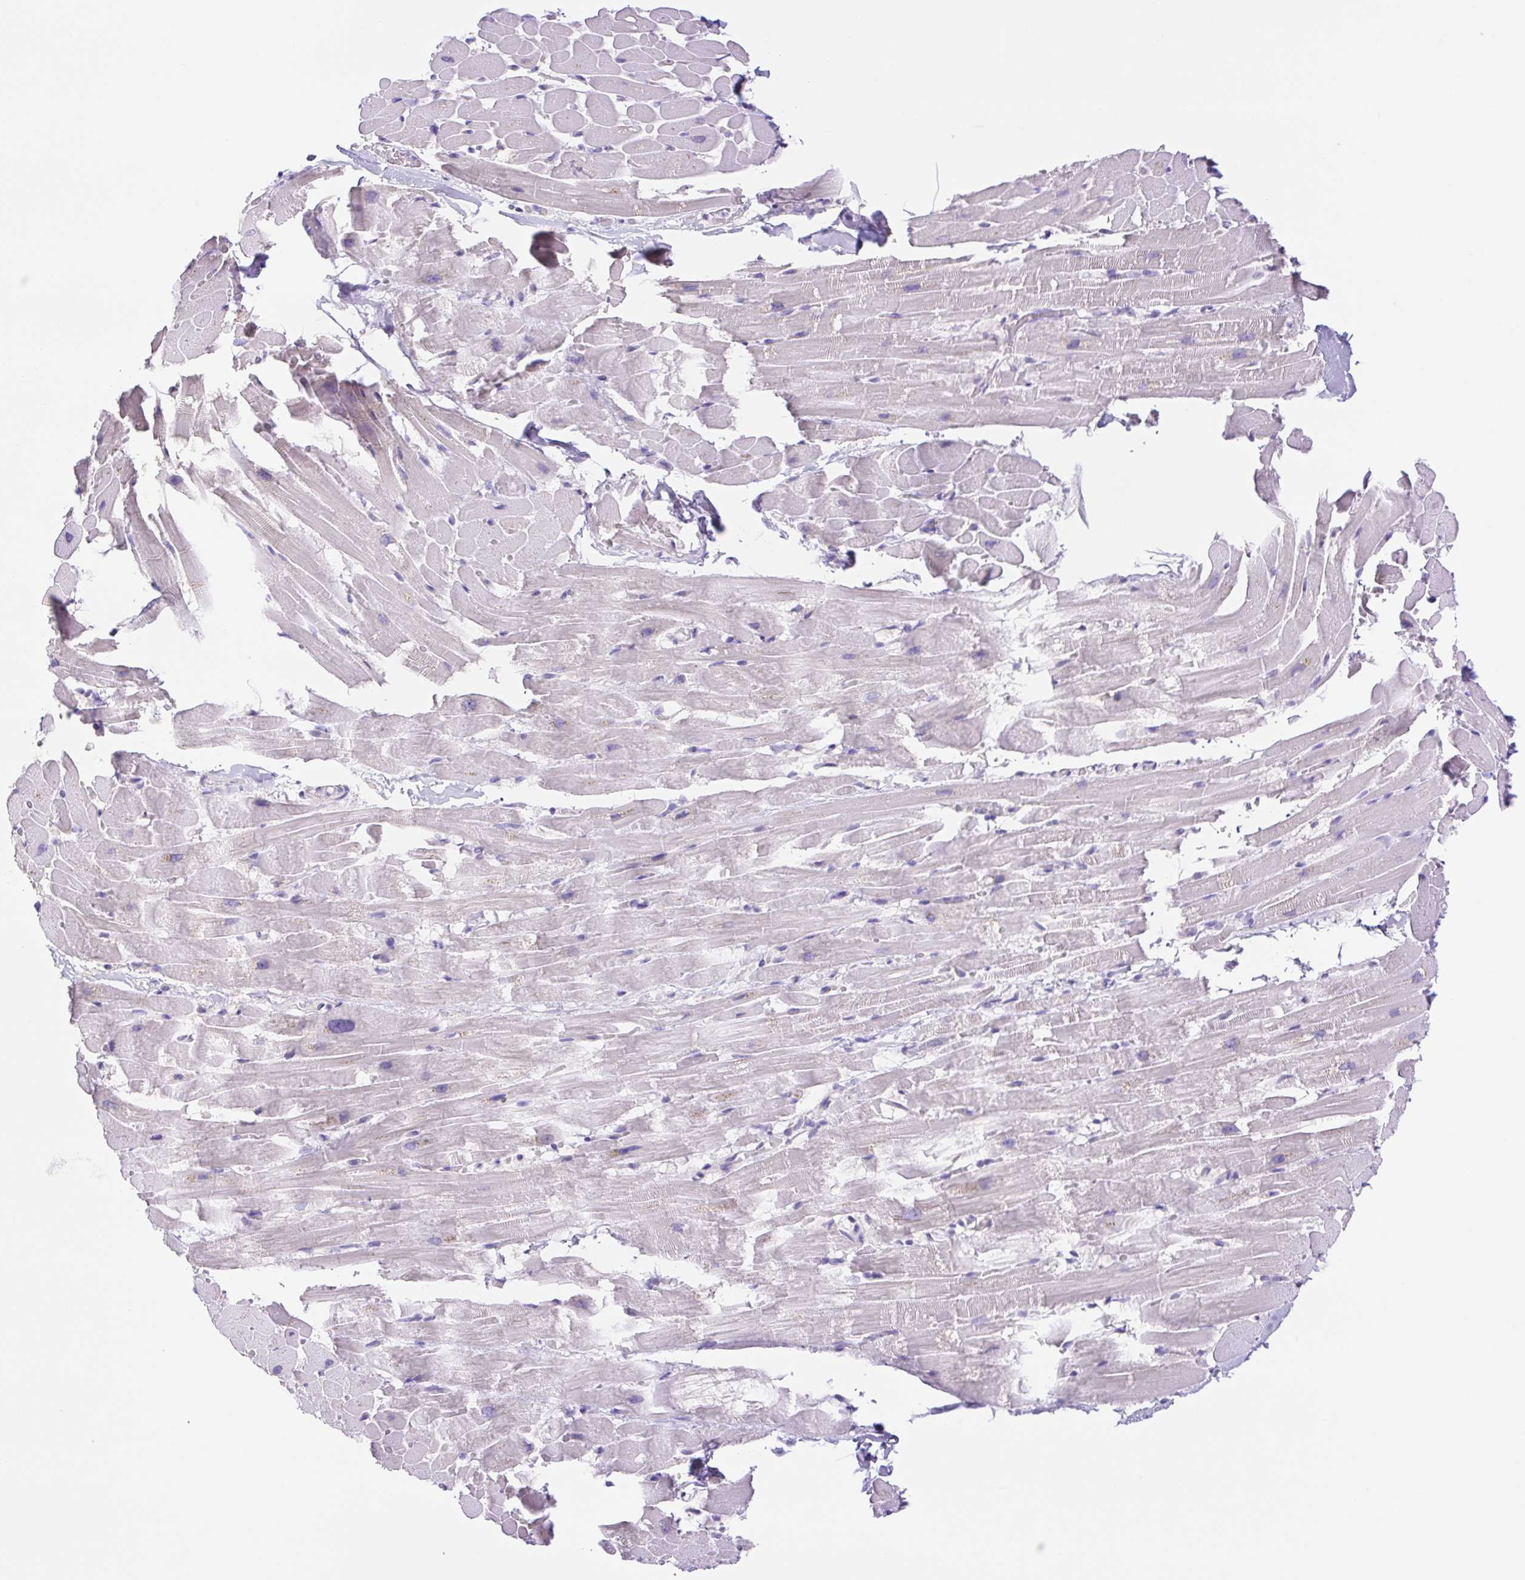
{"staining": {"intensity": "negative", "quantity": "none", "location": "none"}, "tissue": "heart muscle", "cell_type": "Cardiomyocytes", "image_type": "normal", "snomed": [{"axis": "morphology", "description": "Normal tissue, NOS"}, {"axis": "topography", "description": "Heart"}], "caption": "Cardiomyocytes show no significant staining in normal heart muscle. Brightfield microscopy of immunohistochemistry (IHC) stained with DAB (brown) and hematoxylin (blue), captured at high magnification.", "gene": "CDSN", "patient": {"sex": "male", "age": 37}}